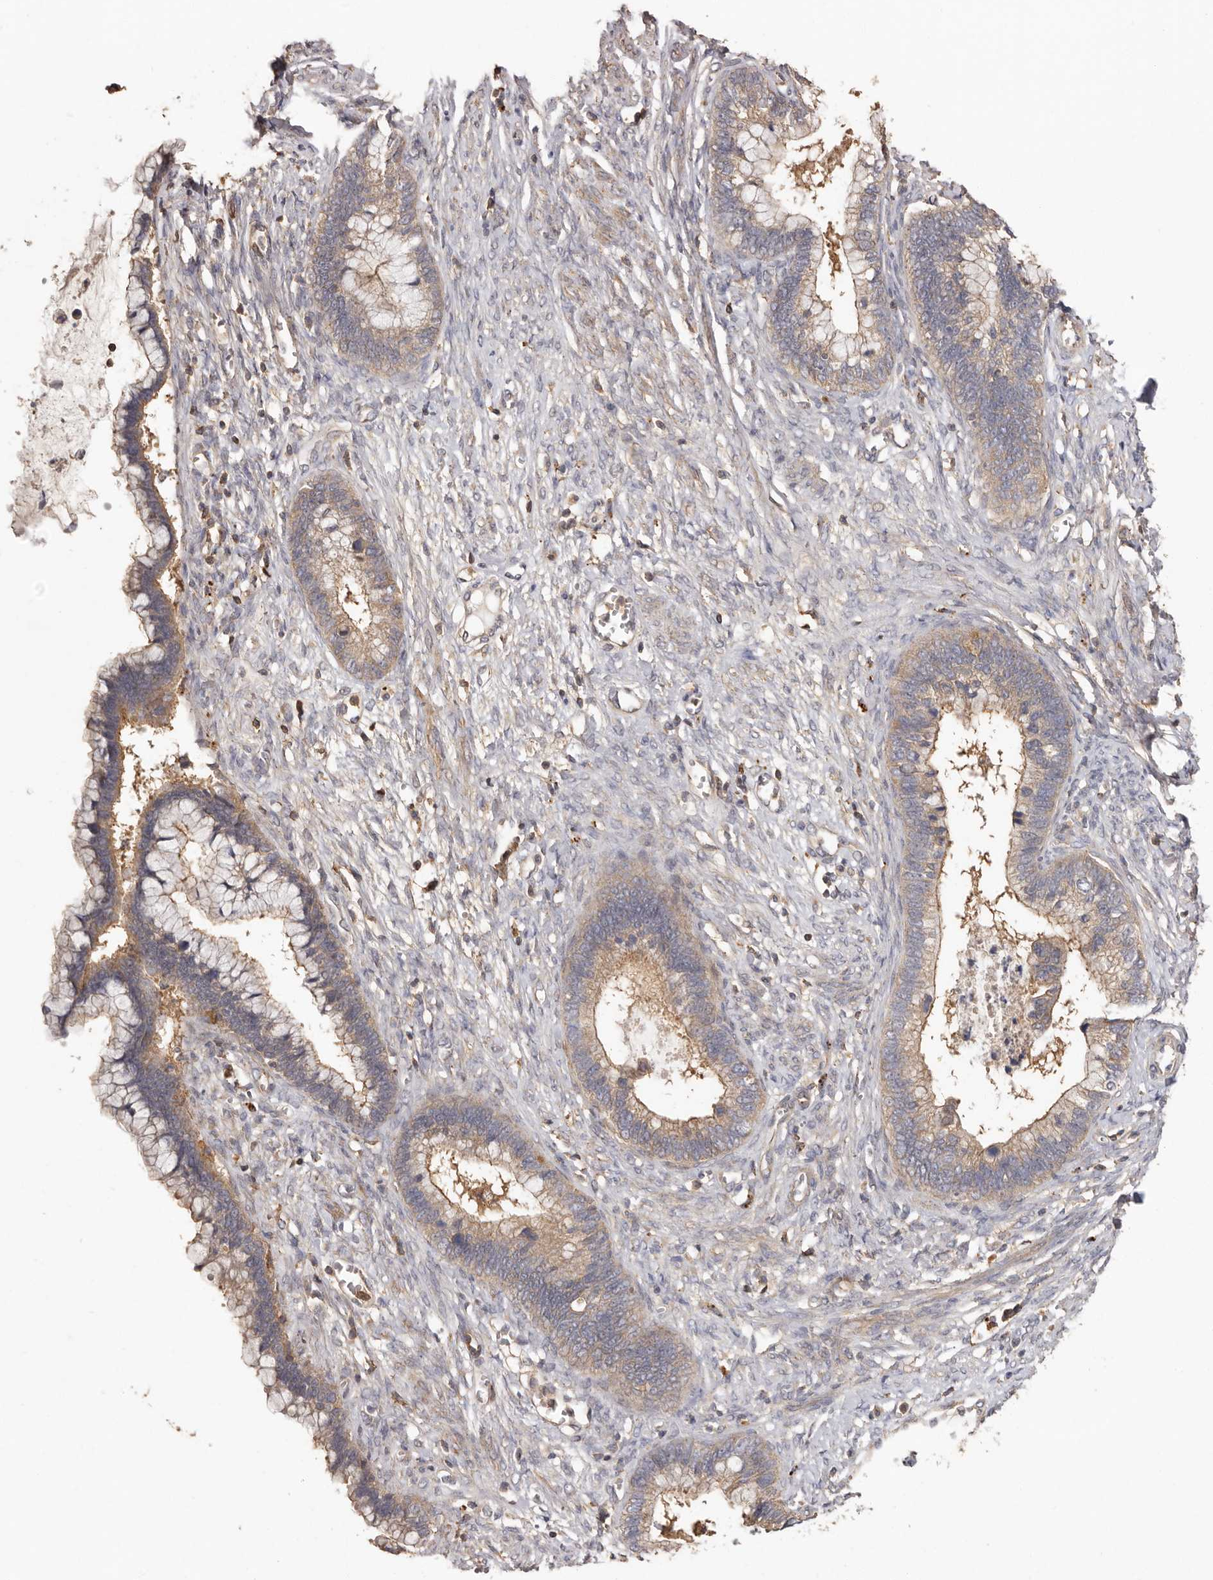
{"staining": {"intensity": "weak", "quantity": ">75%", "location": "cytoplasmic/membranous"}, "tissue": "cervical cancer", "cell_type": "Tumor cells", "image_type": "cancer", "snomed": [{"axis": "morphology", "description": "Adenocarcinoma, NOS"}, {"axis": "topography", "description": "Cervix"}], "caption": "This histopathology image displays IHC staining of human adenocarcinoma (cervical), with low weak cytoplasmic/membranous staining in approximately >75% of tumor cells.", "gene": "RWDD1", "patient": {"sex": "female", "age": 44}}